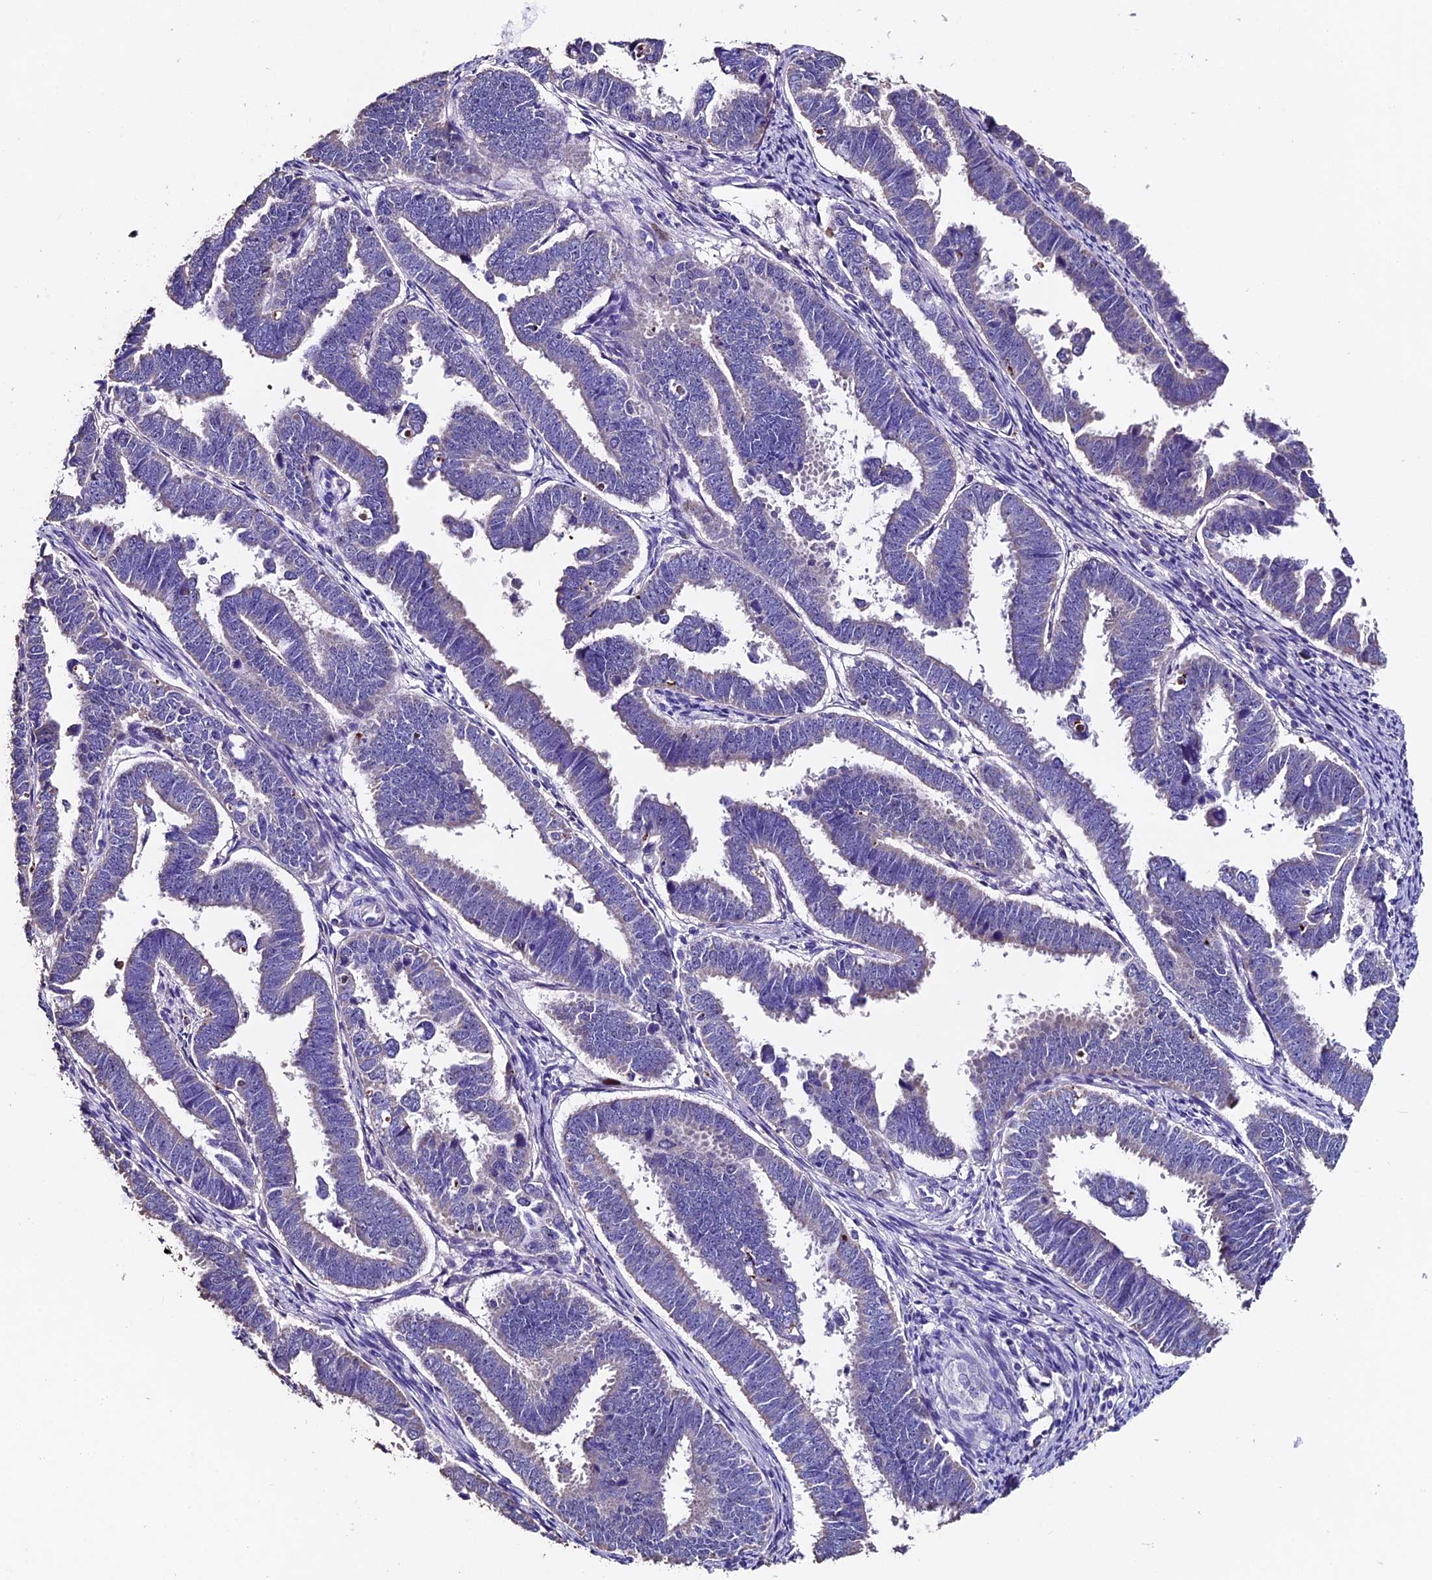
{"staining": {"intensity": "negative", "quantity": "none", "location": "none"}, "tissue": "endometrial cancer", "cell_type": "Tumor cells", "image_type": "cancer", "snomed": [{"axis": "morphology", "description": "Adenocarcinoma, NOS"}, {"axis": "topography", "description": "Endometrium"}], "caption": "This is a image of immunohistochemistry (IHC) staining of adenocarcinoma (endometrial), which shows no expression in tumor cells.", "gene": "FBXW9", "patient": {"sex": "female", "age": 75}}